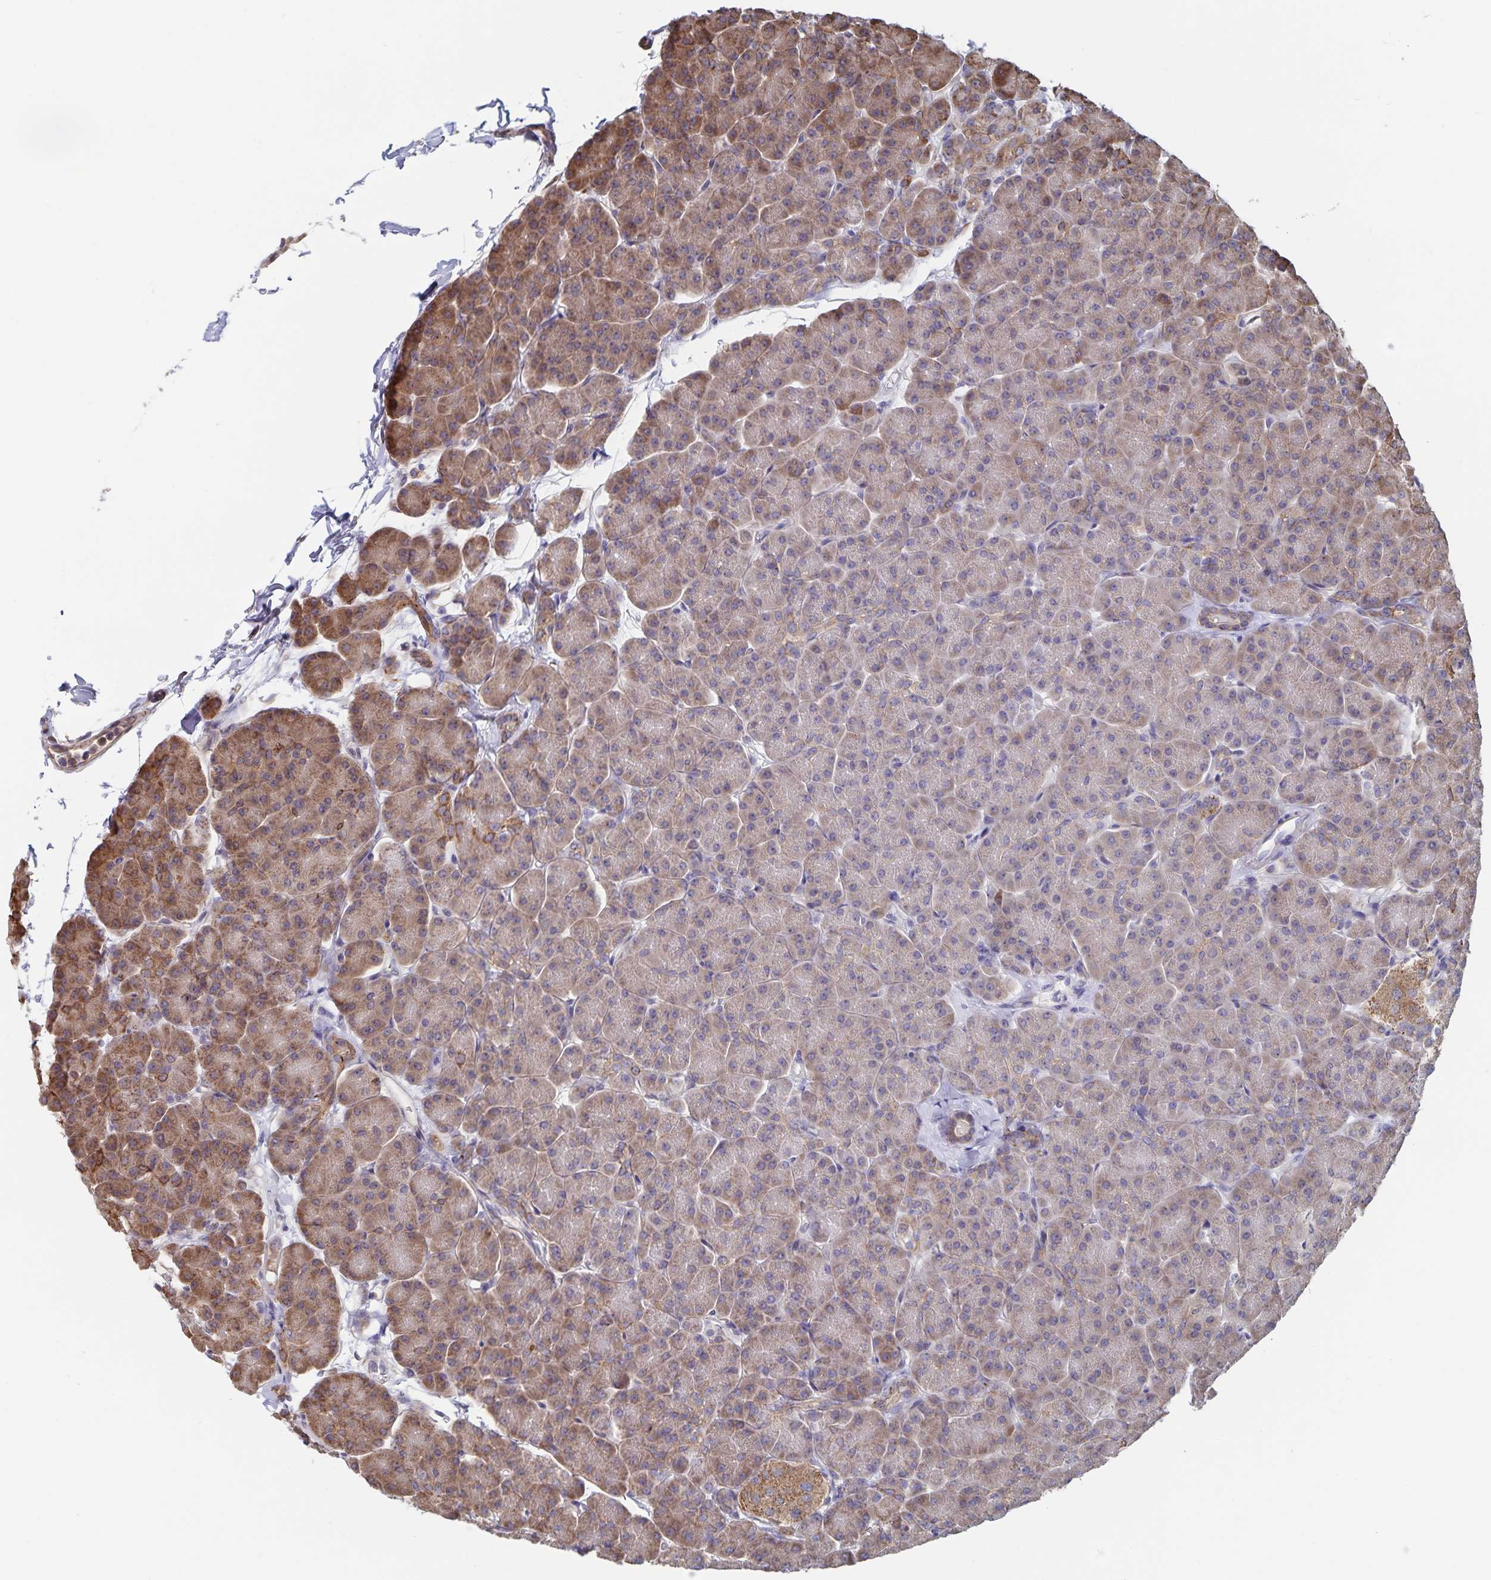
{"staining": {"intensity": "moderate", "quantity": ">75%", "location": "cytoplasmic/membranous"}, "tissue": "pancreas", "cell_type": "Exocrine glandular cells", "image_type": "normal", "snomed": [{"axis": "morphology", "description": "Normal tissue, NOS"}, {"axis": "topography", "description": "Pancreas"}, {"axis": "topography", "description": "Peripheral nerve tissue"}], "caption": "This is an image of immunohistochemistry staining of normal pancreas, which shows moderate positivity in the cytoplasmic/membranous of exocrine glandular cells.", "gene": "ACACA", "patient": {"sex": "male", "age": 54}}